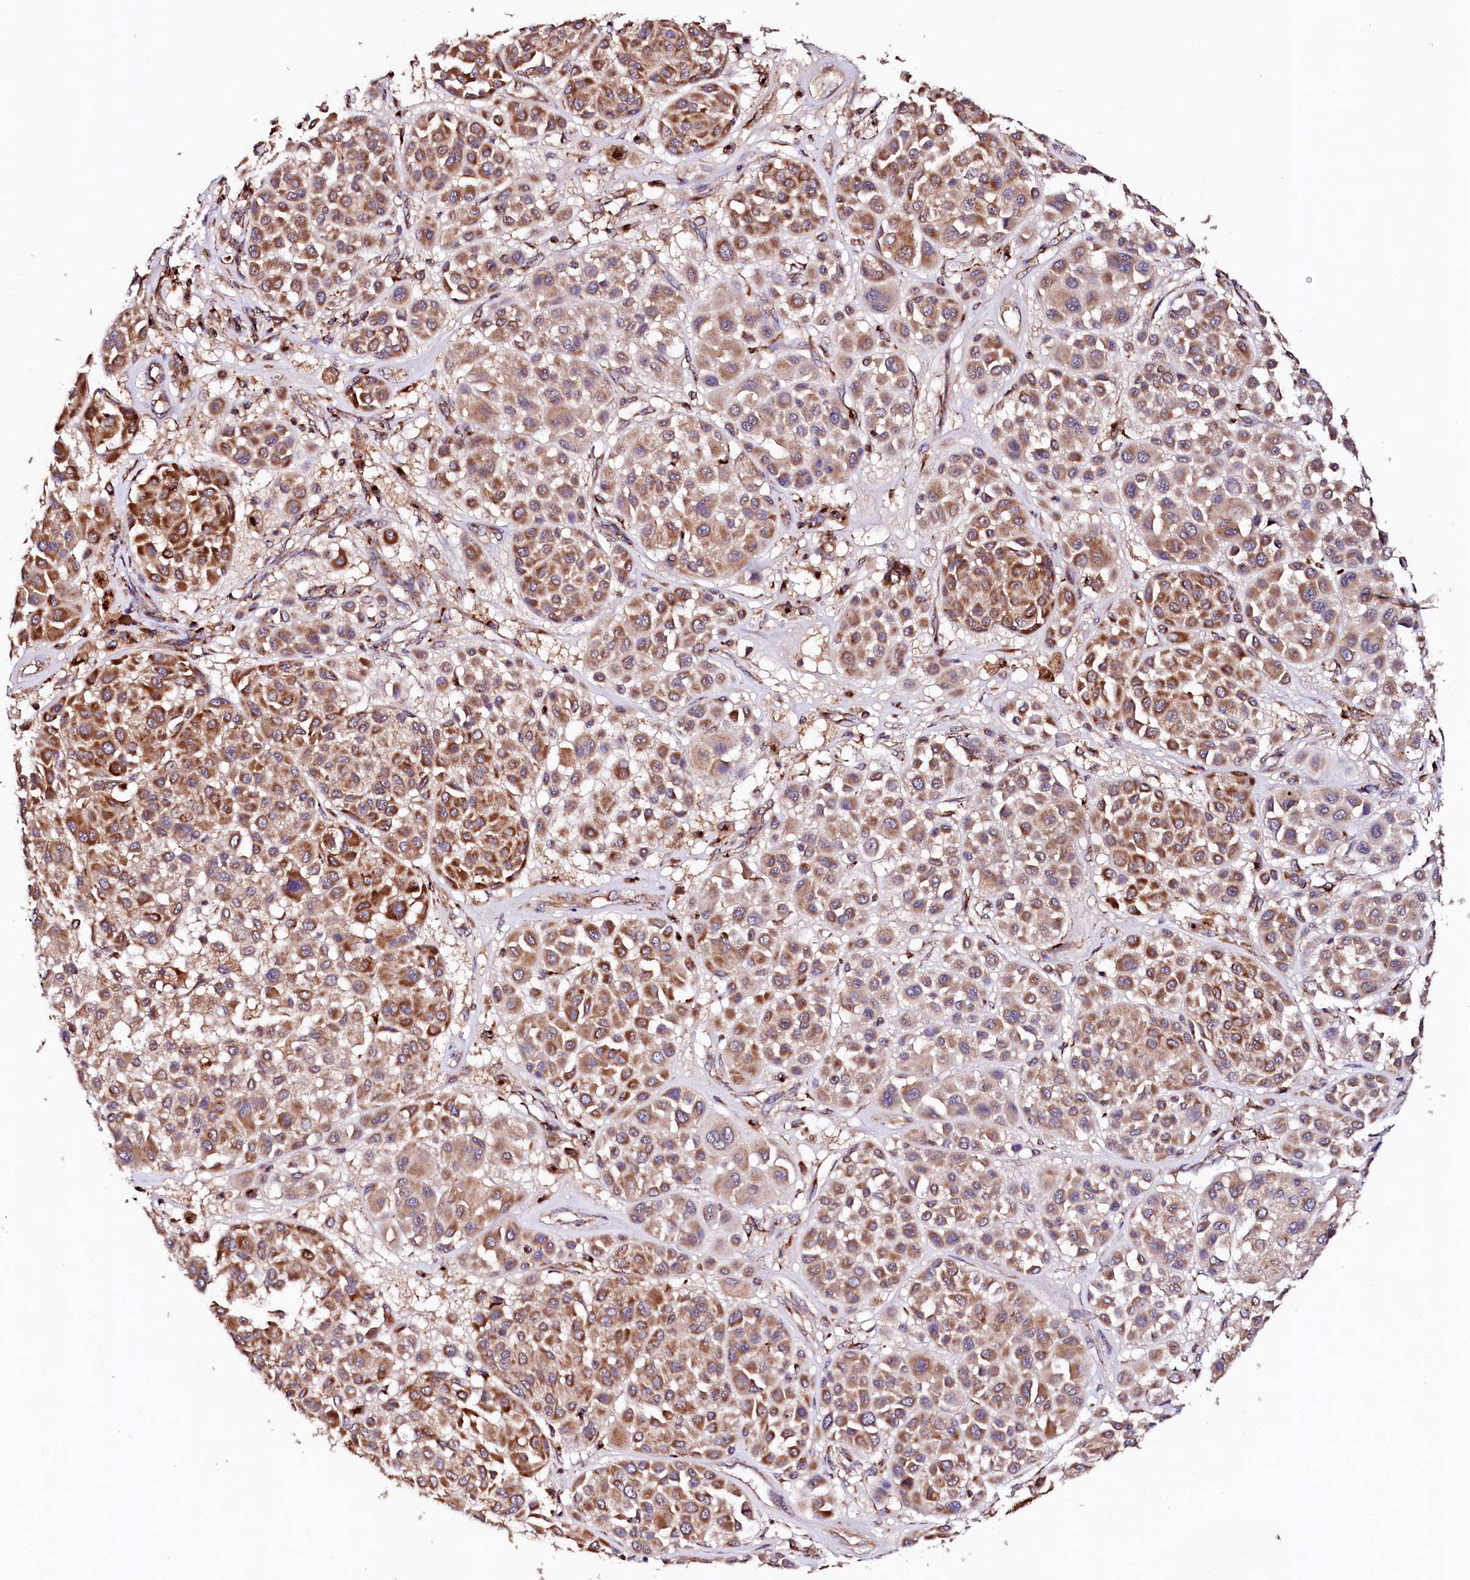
{"staining": {"intensity": "strong", "quantity": ">75%", "location": "cytoplasmic/membranous"}, "tissue": "melanoma", "cell_type": "Tumor cells", "image_type": "cancer", "snomed": [{"axis": "morphology", "description": "Malignant melanoma, Metastatic site"}, {"axis": "topography", "description": "Soft tissue"}], "caption": "Protein staining exhibits strong cytoplasmic/membranous positivity in approximately >75% of tumor cells in malignant melanoma (metastatic site).", "gene": "ST3GAL1", "patient": {"sex": "male", "age": 41}}